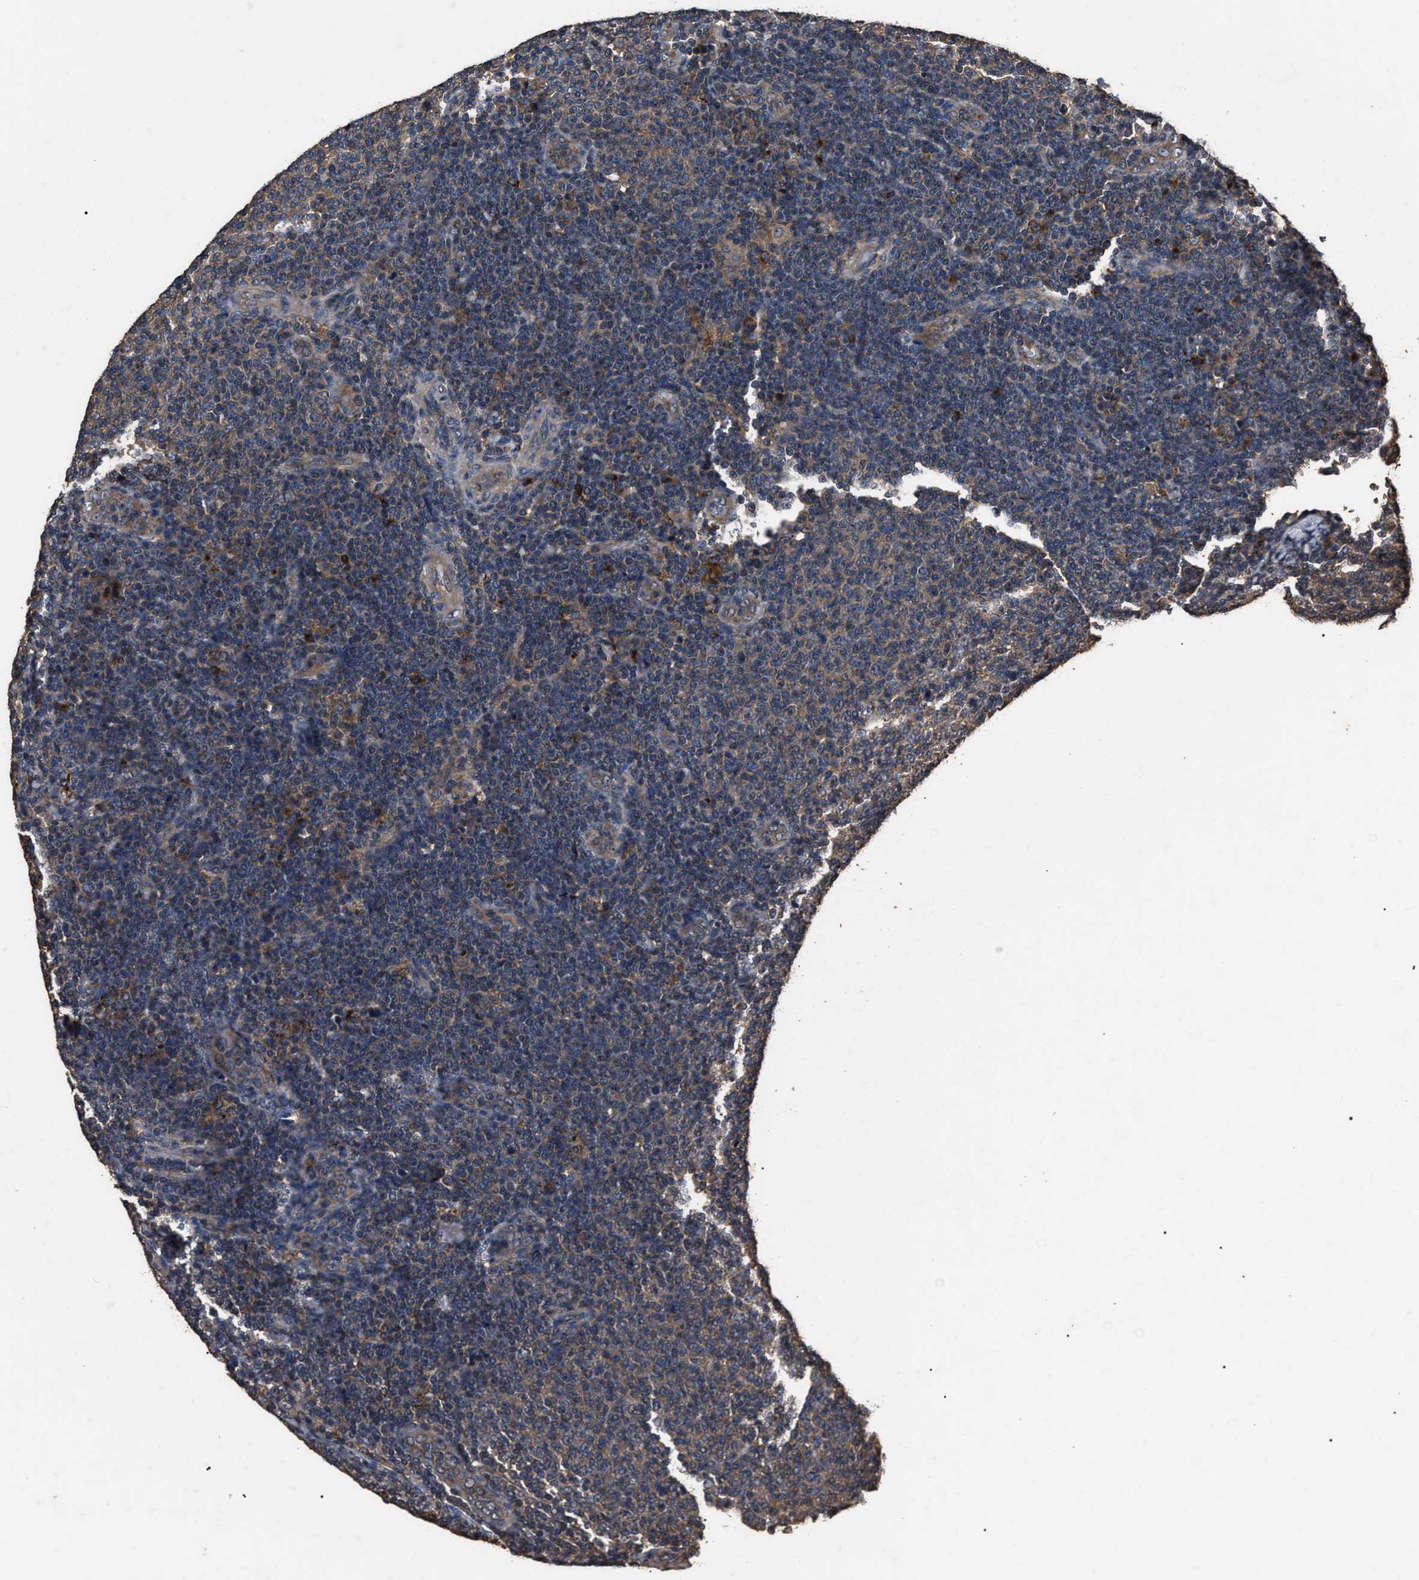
{"staining": {"intensity": "negative", "quantity": "none", "location": "none"}, "tissue": "lymphoma", "cell_type": "Tumor cells", "image_type": "cancer", "snomed": [{"axis": "morphology", "description": "Malignant lymphoma, non-Hodgkin's type, Low grade"}, {"axis": "topography", "description": "Lymph node"}], "caption": "There is no significant expression in tumor cells of lymphoma.", "gene": "RNF216", "patient": {"sex": "male", "age": 66}}